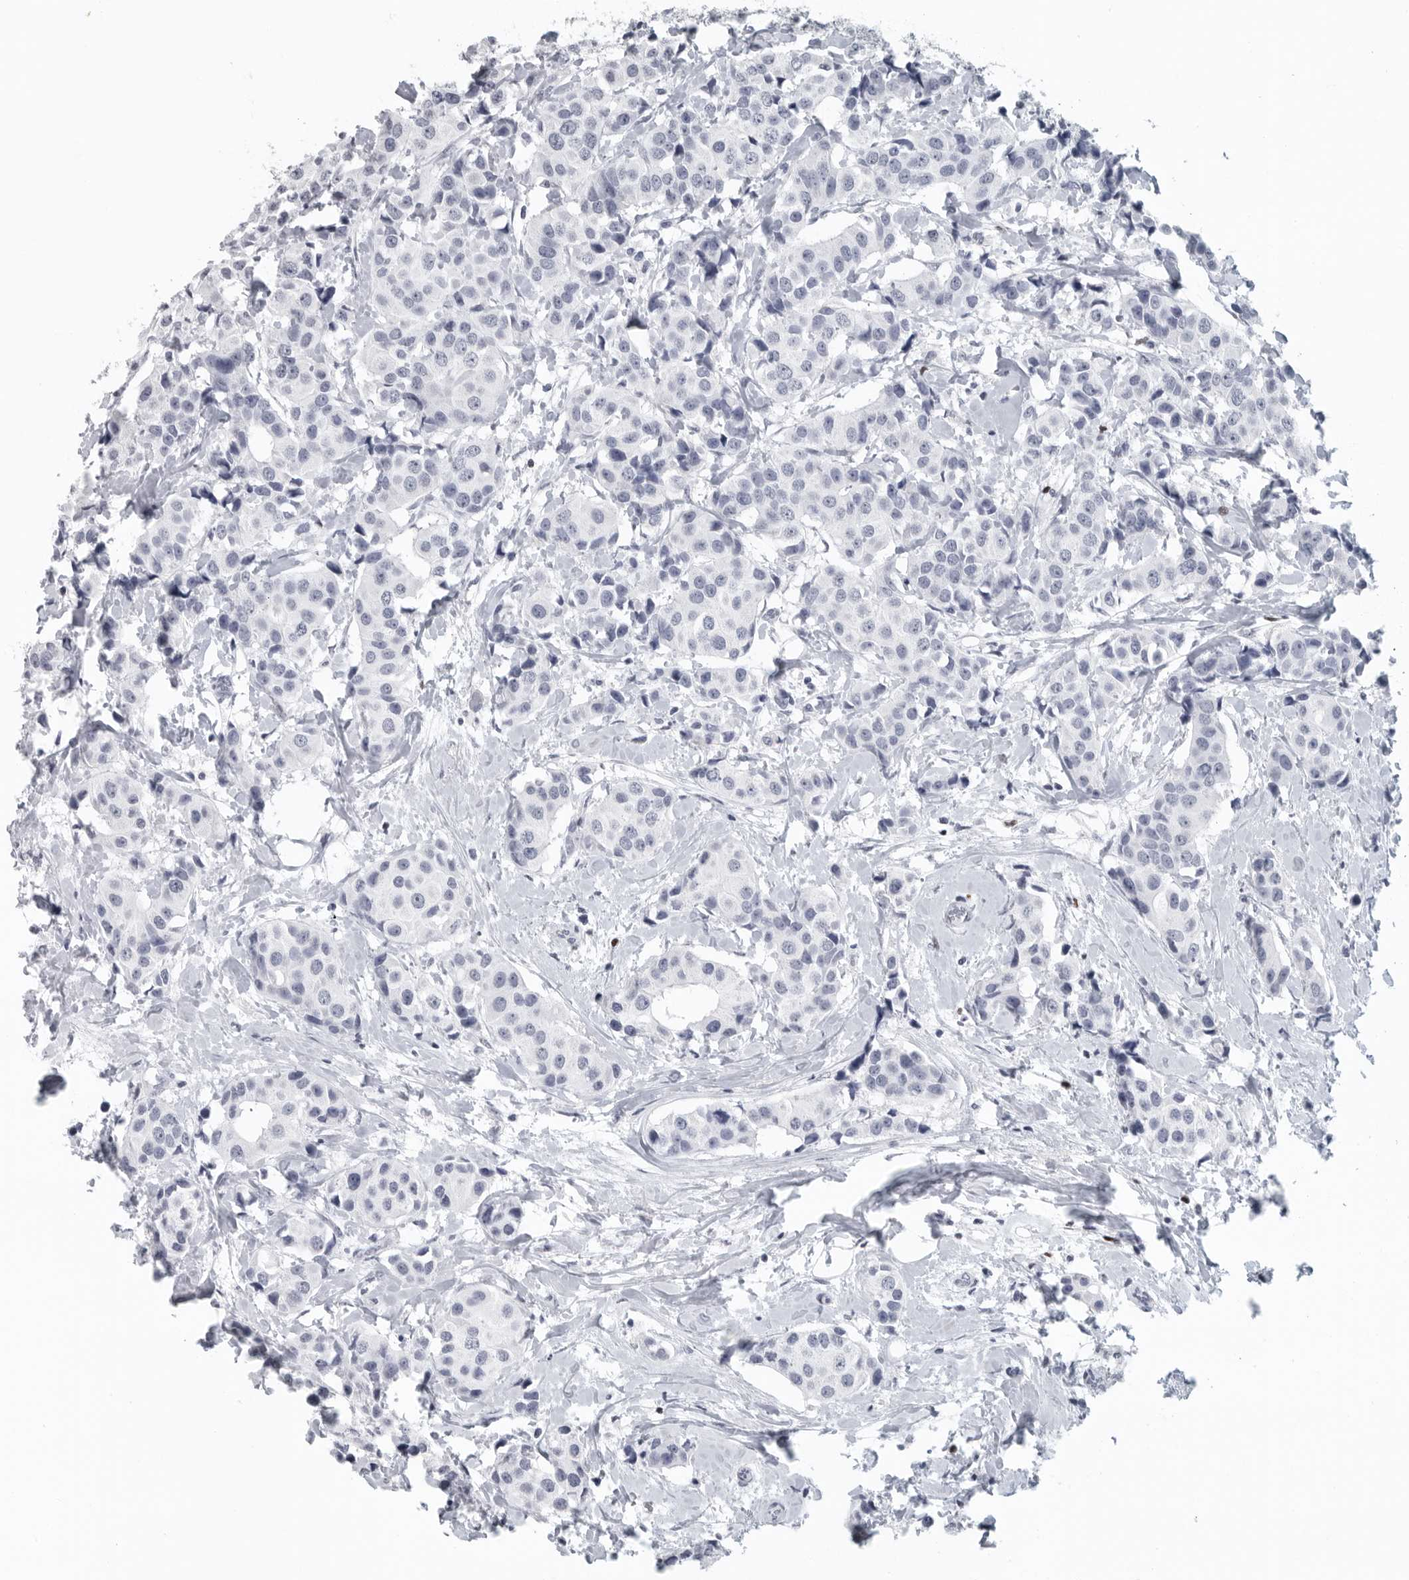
{"staining": {"intensity": "negative", "quantity": "none", "location": "none"}, "tissue": "breast cancer", "cell_type": "Tumor cells", "image_type": "cancer", "snomed": [{"axis": "morphology", "description": "Normal tissue, NOS"}, {"axis": "morphology", "description": "Duct carcinoma"}, {"axis": "topography", "description": "Breast"}], "caption": "There is no significant expression in tumor cells of breast infiltrating ductal carcinoma.", "gene": "SATB2", "patient": {"sex": "female", "age": 39}}